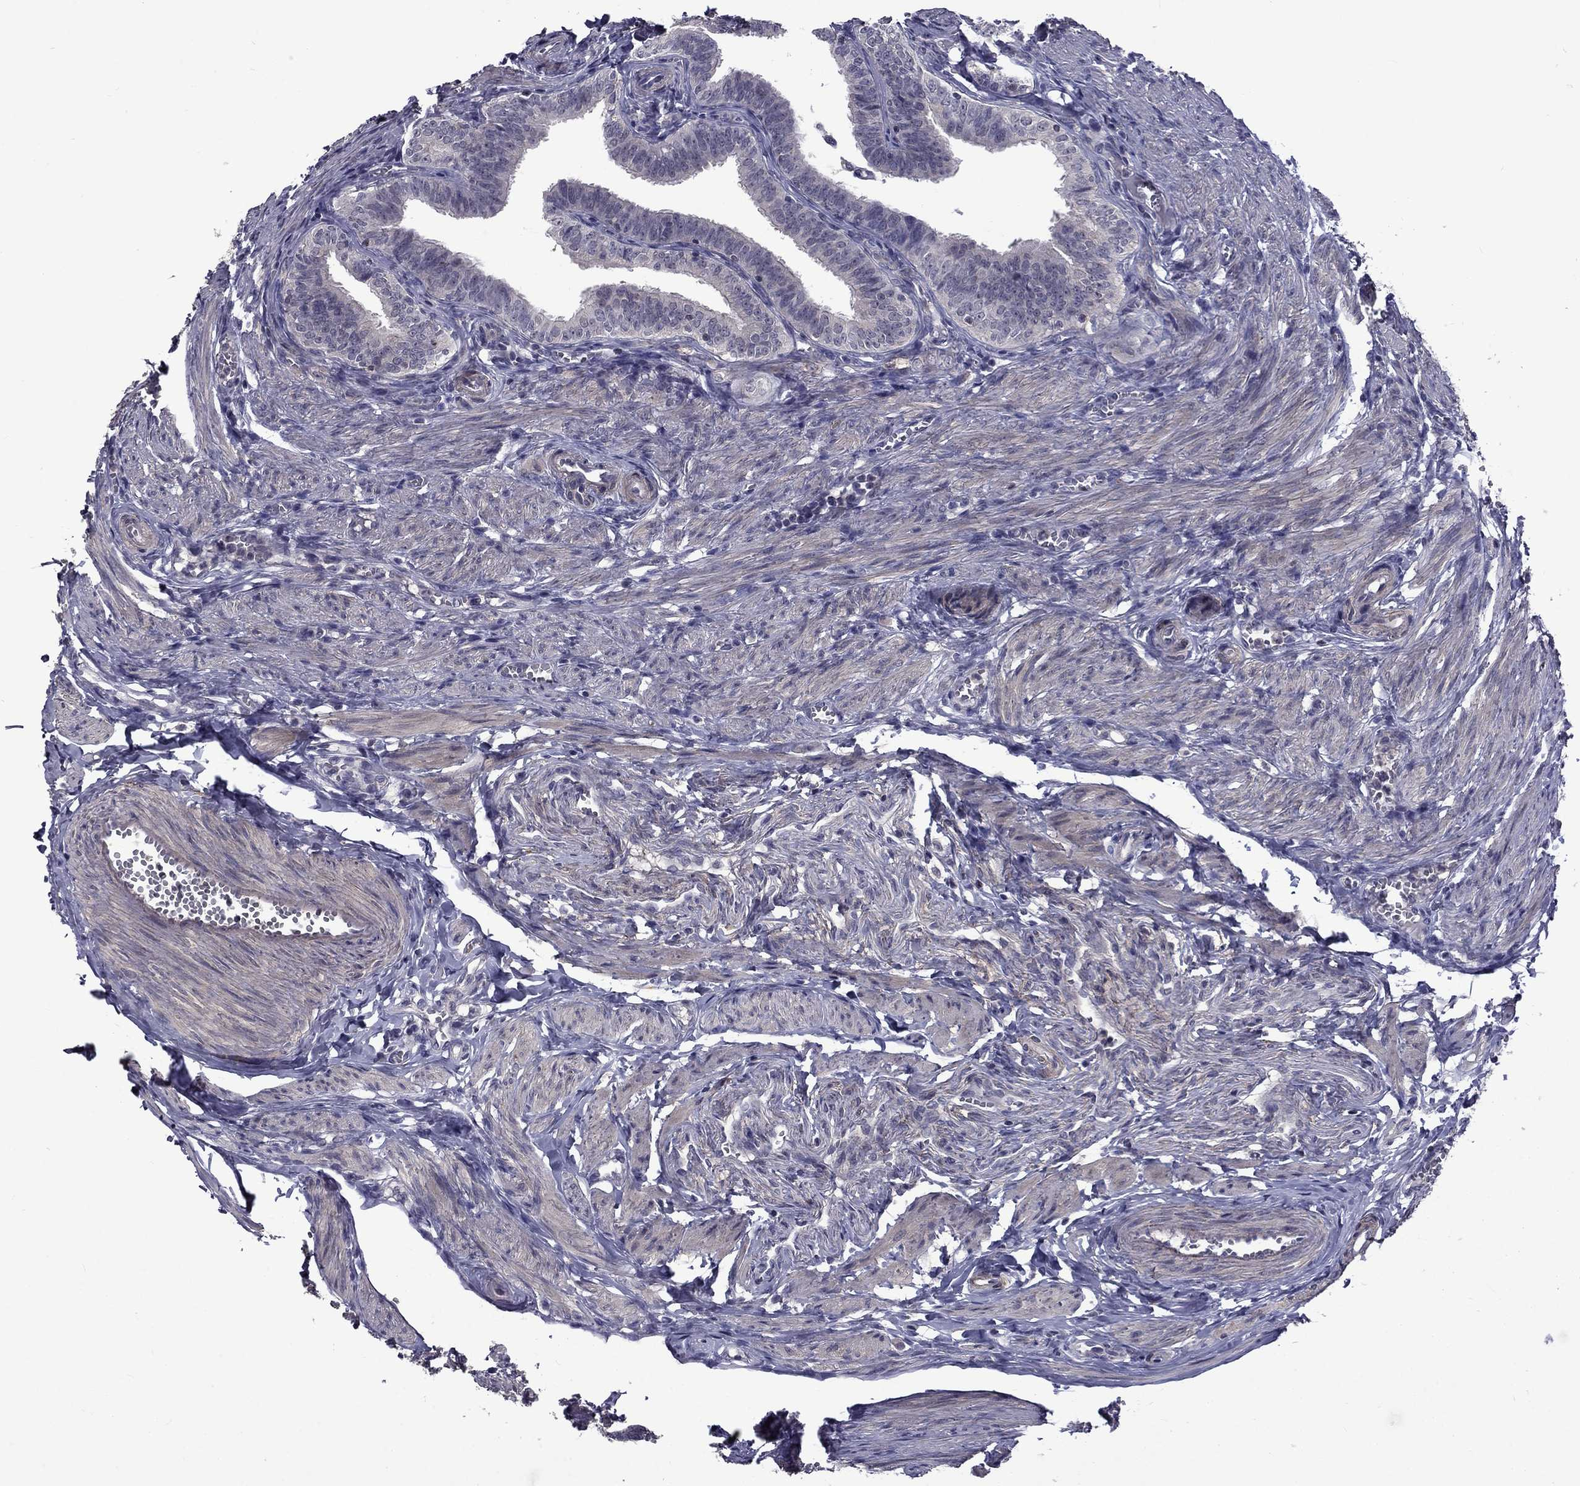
{"staining": {"intensity": "negative", "quantity": "none", "location": "none"}, "tissue": "fallopian tube", "cell_type": "Glandular cells", "image_type": "normal", "snomed": [{"axis": "morphology", "description": "Normal tissue, NOS"}, {"axis": "topography", "description": "Fallopian tube"}], "caption": "This is a image of immunohistochemistry staining of normal fallopian tube, which shows no staining in glandular cells.", "gene": "SNTA1", "patient": {"sex": "female", "age": 25}}